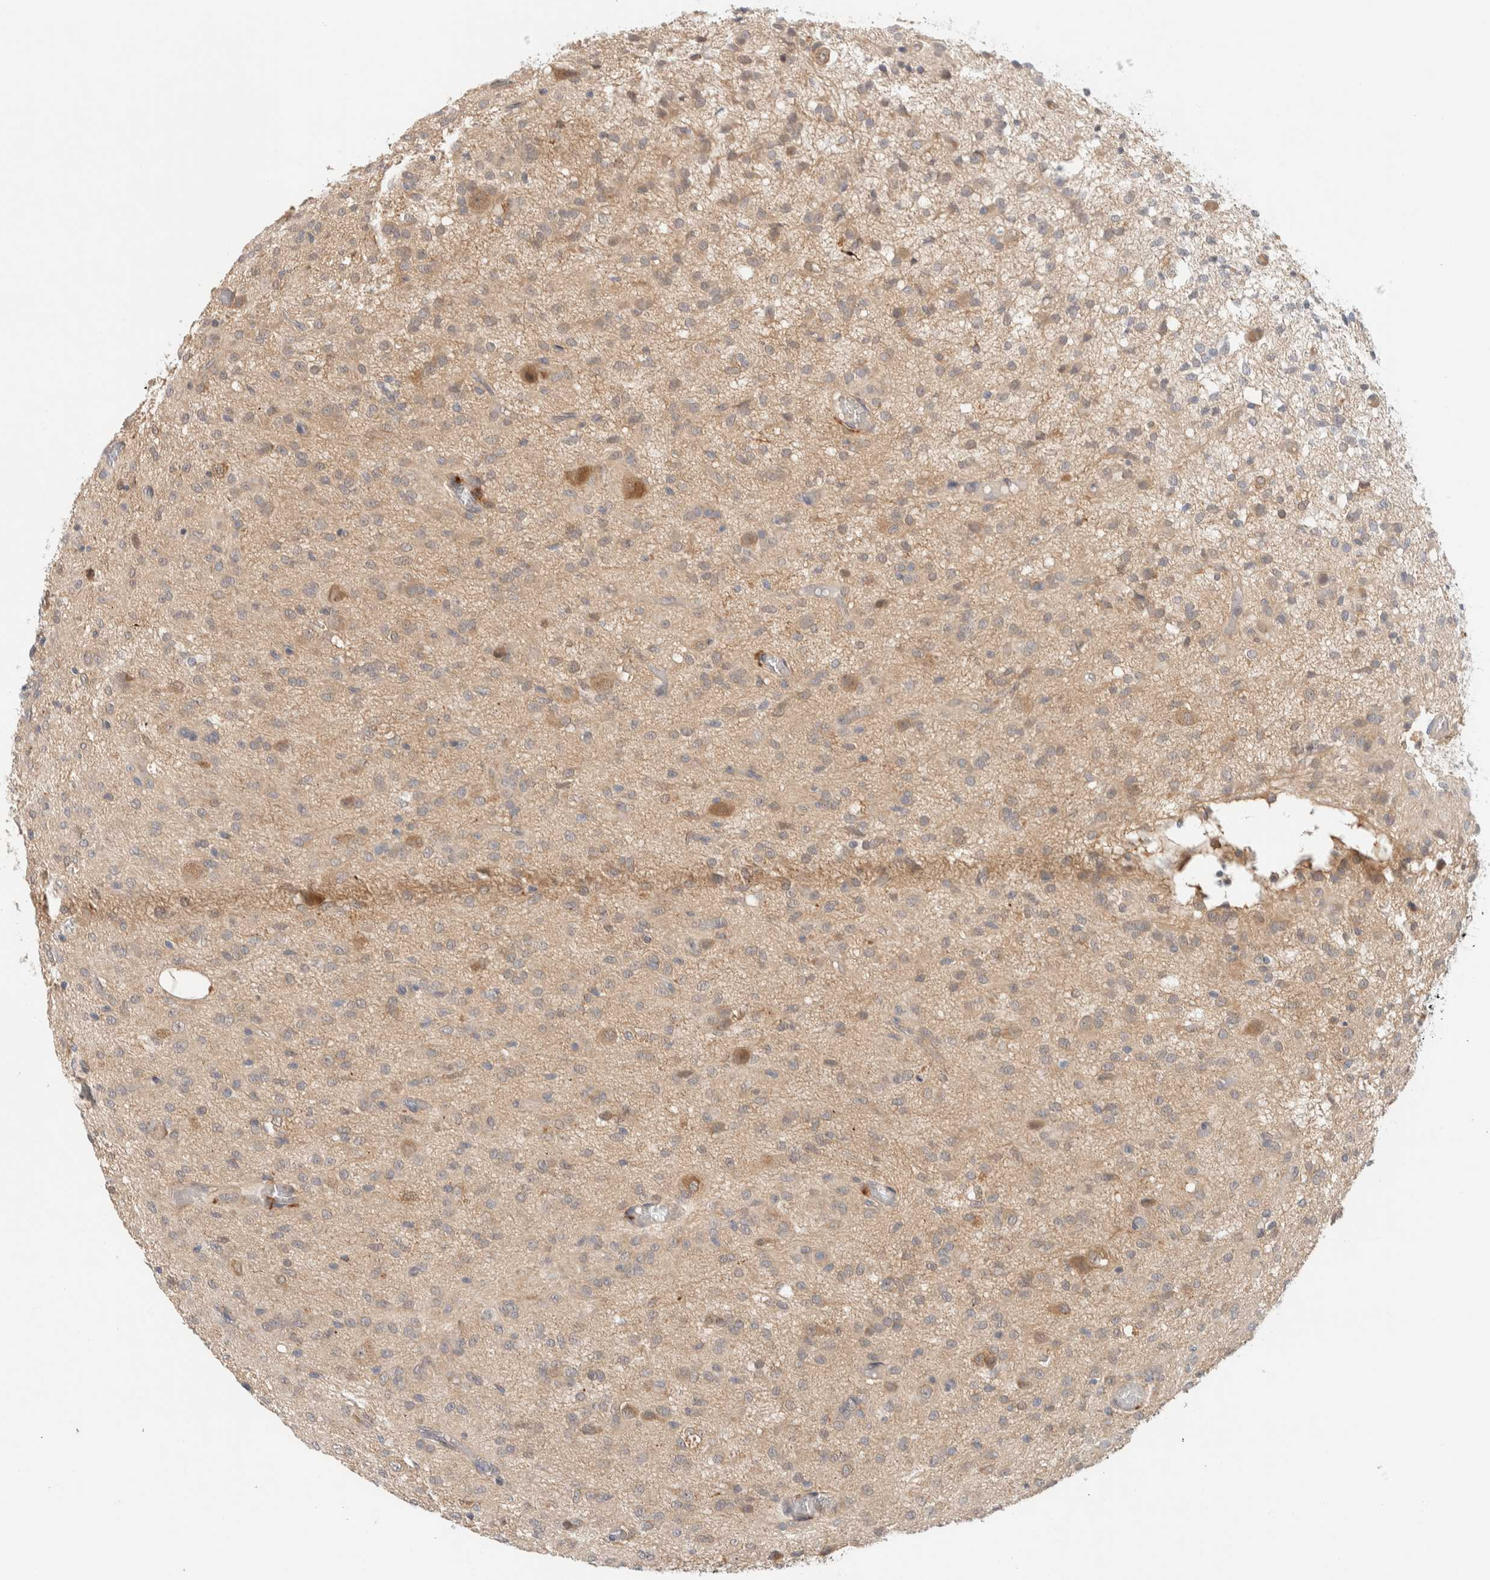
{"staining": {"intensity": "weak", "quantity": "25%-75%", "location": "cytoplasmic/membranous"}, "tissue": "glioma", "cell_type": "Tumor cells", "image_type": "cancer", "snomed": [{"axis": "morphology", "description": "Glioma, malignant, High grade"}, {"axis": "topography", "description": "Brain"}], "caption": "This histopathology image displays immunohistochemistry (IHC) staining of human high-grade glioma (malignant), with low weak cytoplasmic/membranous expression in about 25%-75% of tumor cells.", "gene": "GCLM", "patient": {"sex": "female", "age": 59}}